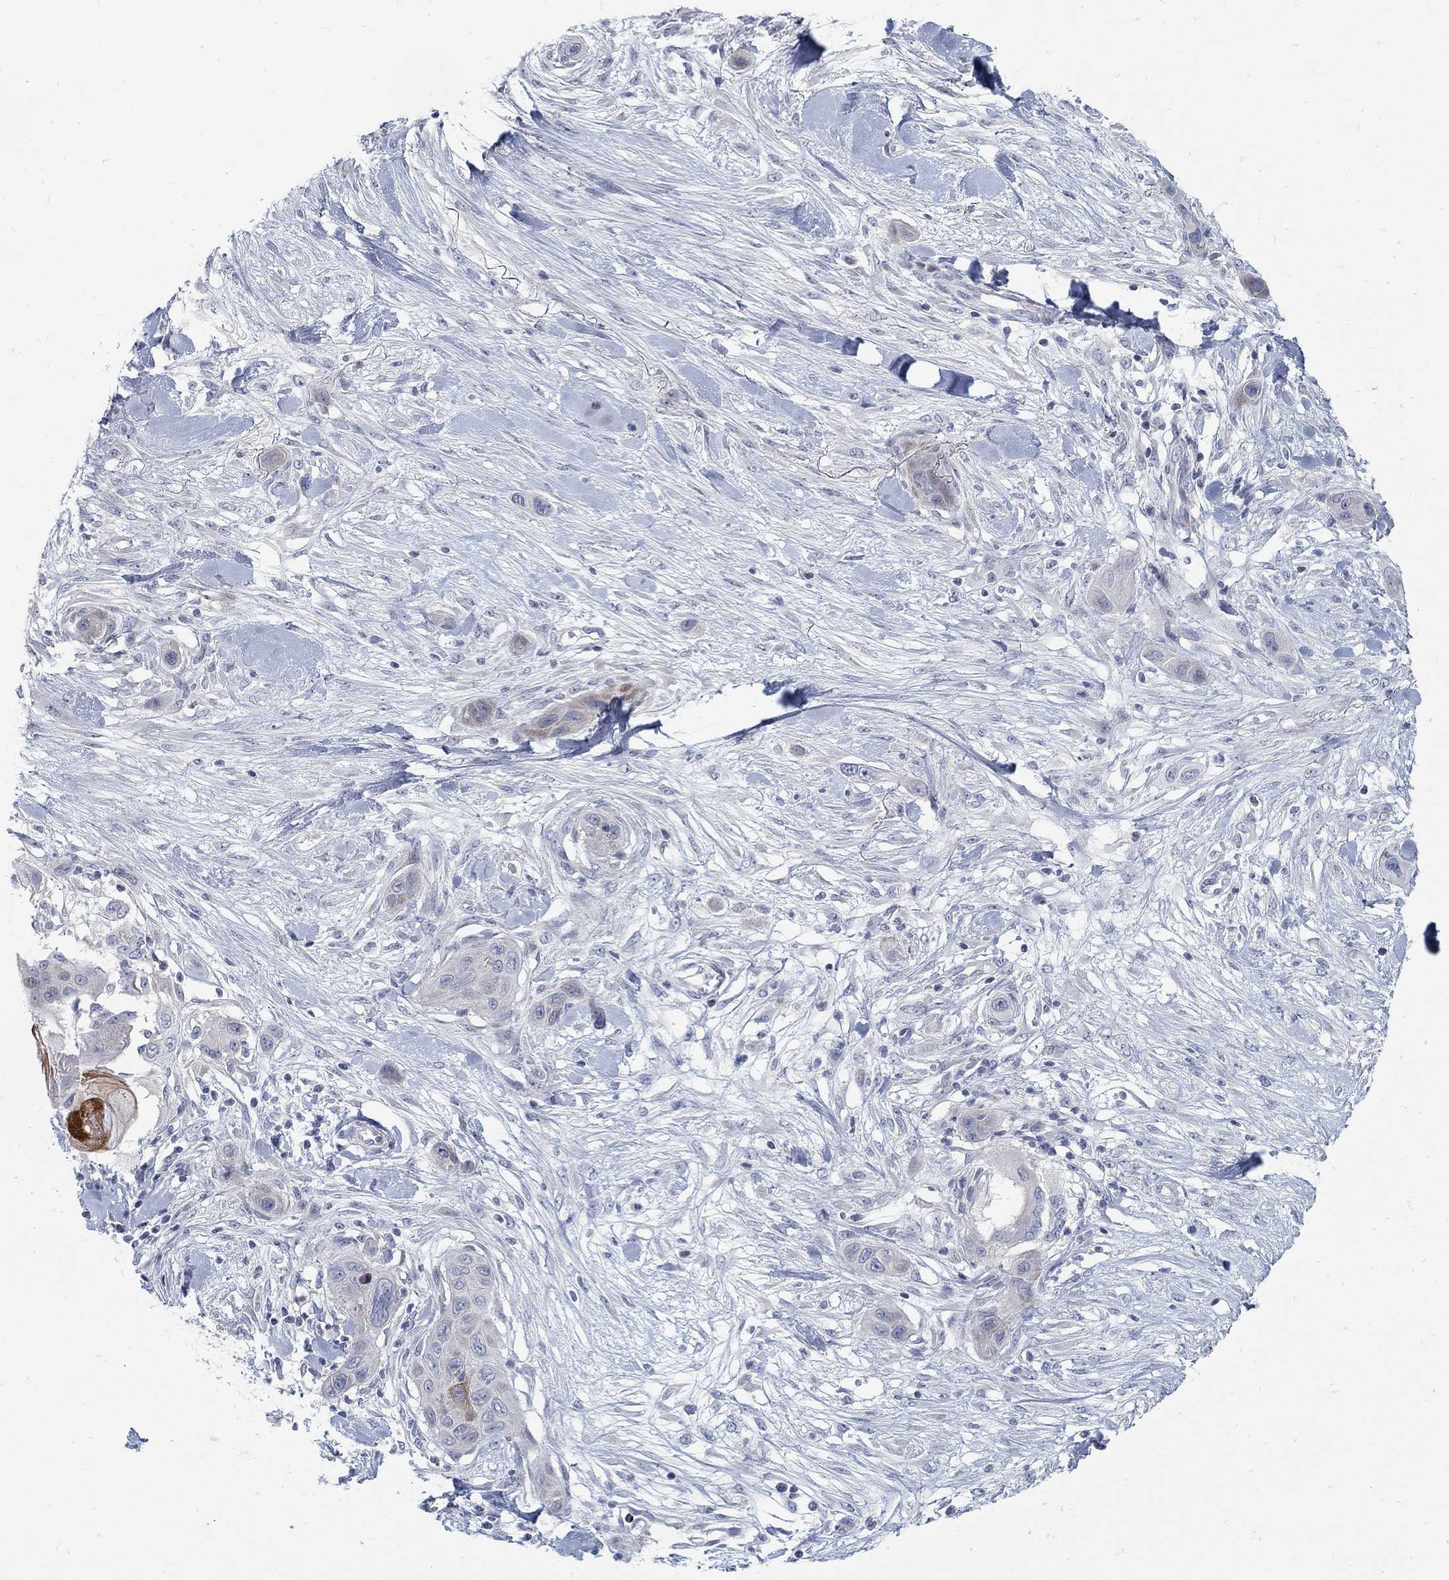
{"staining": {"intensity": "negative", "quantity": "none", "location": "none"}, "tissue": "skin cancer", "cell_type": "Tumor cells", "image_type": "cancer", "snomed": [{"axis": "morphology", "description": "Squamous cell carcinoma, NOS"}, {"axis": "topography", "description": "Skin"}], "caption": "Immunohistochemical staining of human skin cancer (squamous cell carcinoma) exhibits no significant expression in tumor cells. Brightfield microscopy of IHC stained with DAB (brown) and hematoxylin (blue), captured at high magnification.", "gene": "ANO7", "patient": {"sex": "male", "age": 79}}